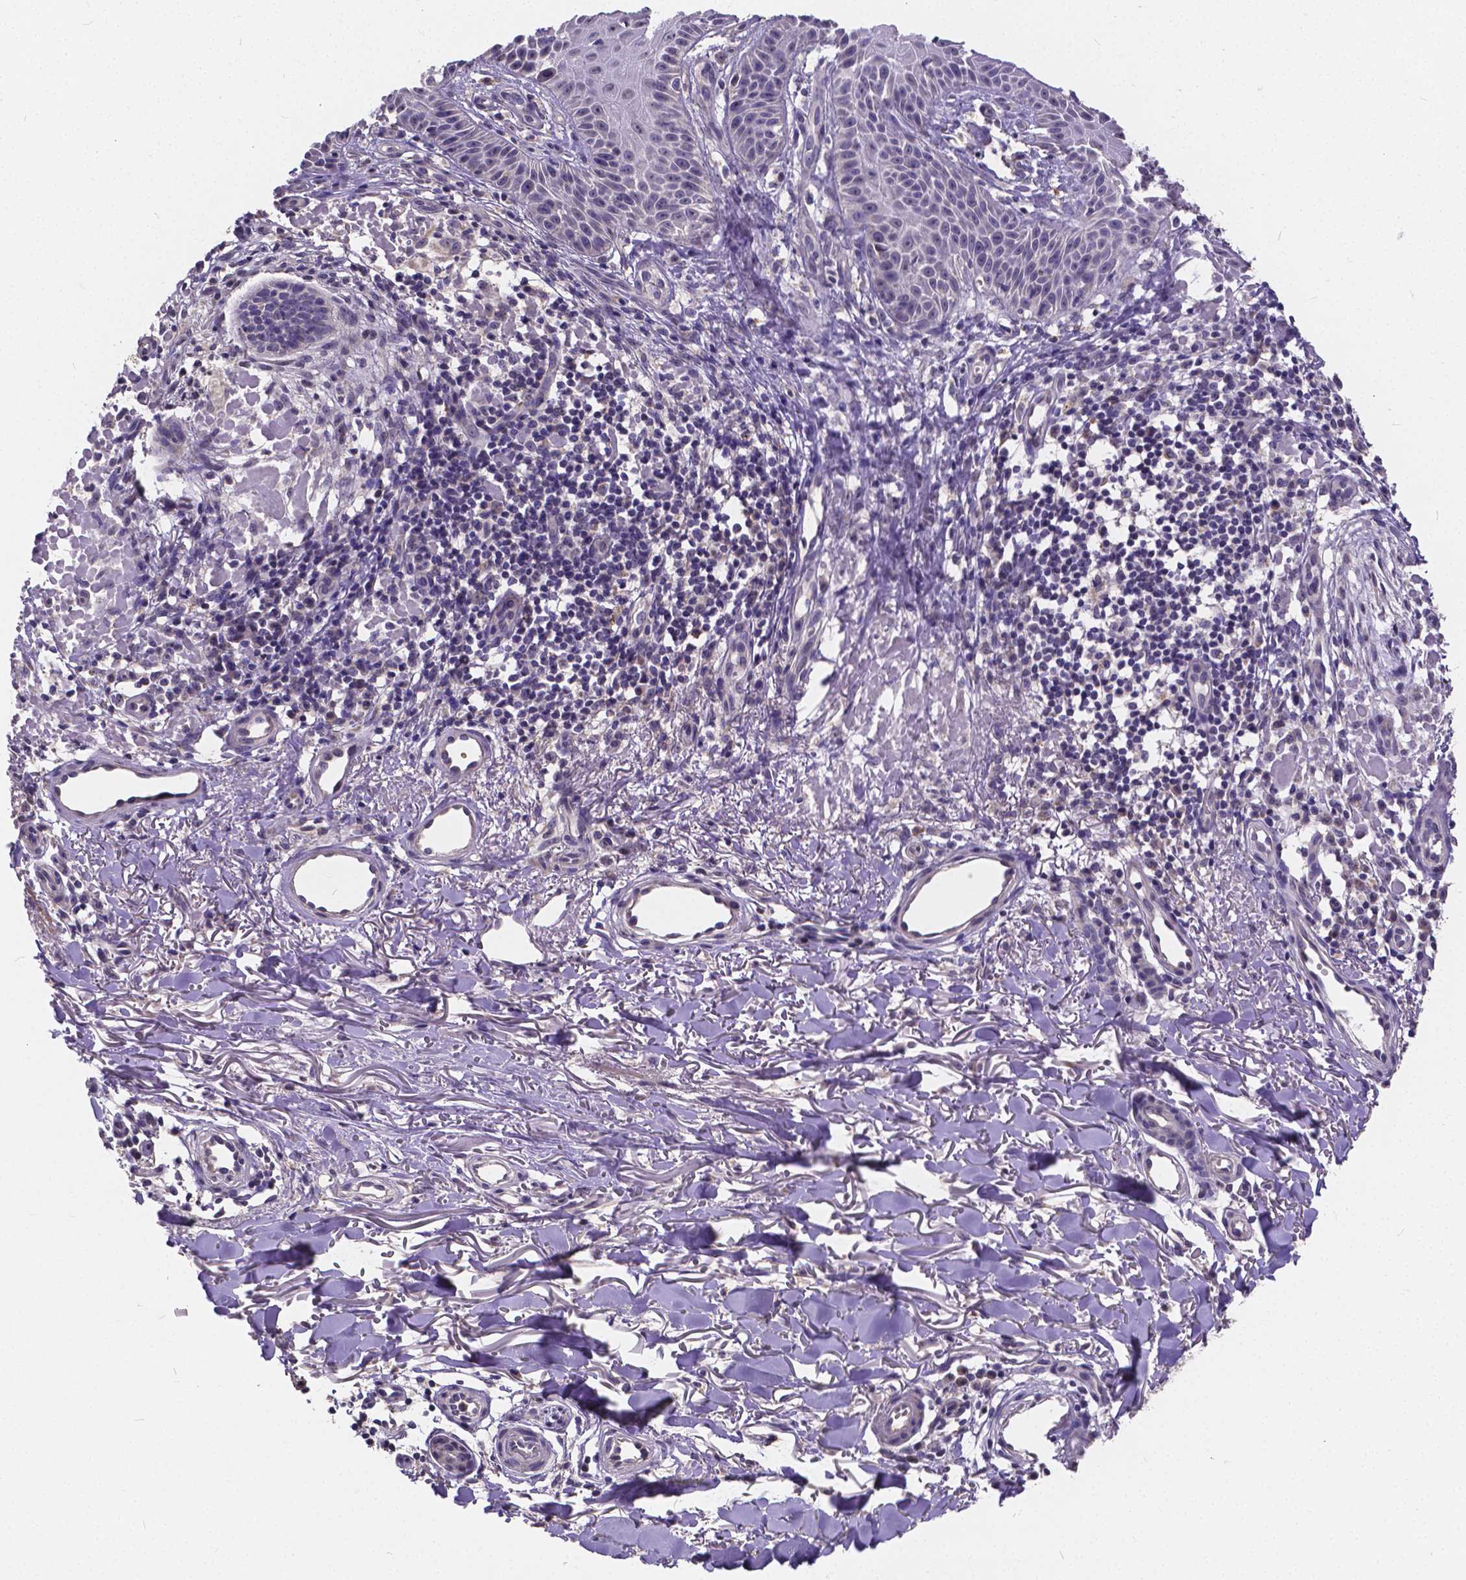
{"staining": {"intensity": "negative", "quantity": "none", "location": "none"}, "tissue": "skin cancer", "cell_type": "Tumor cells", "image_type": "cancer", "snomed": [{"axis": "morphology", "description": "Basal cell carcinoma"}, {"axis": "topography", "description": "Skin"}], "caption": "Basal cell carcinoma (skin) was stained to show a protein in brown. There is no significant positivity in tumor cells. Brightfield microscopy of immunohistochemistry stained with DAB (brown) and hematoxylin (blue), captured at high magnification.", "gene": "CTNNA2", "patient": {"sex": "male", "age": 88}}